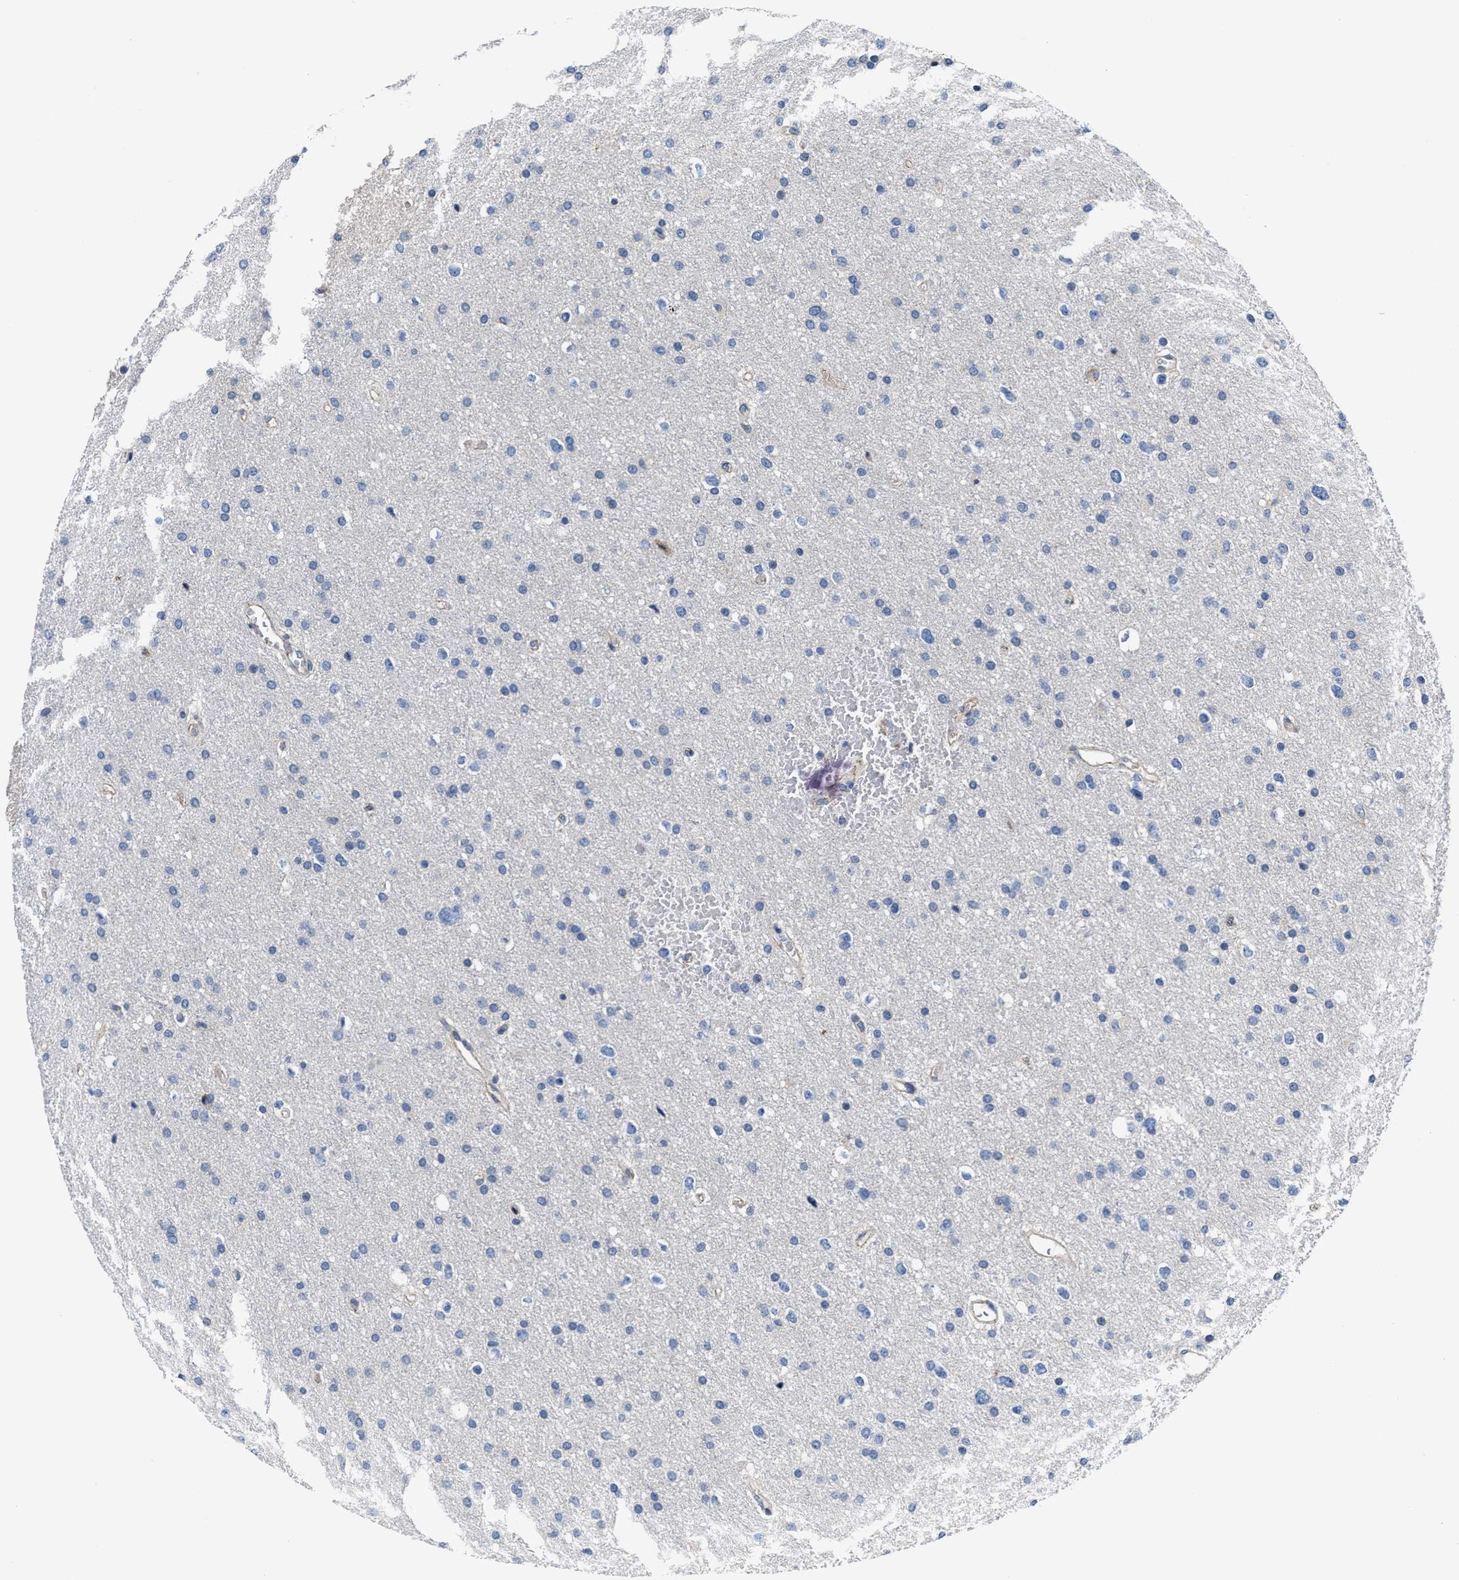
{"staining": {"intensity": "negative", "quantity": "none", "location": "none"}, "tissue": "glioma", "cell_type": "Tumor cells", "image_type": "cancer", "snomed": [{"axis": "morphology", "description": "Glioma, malignant, Low grade"}, {"axis": "topography", "description": "Brain"}], "caption": "High power microscopy micrograph of an immunohistochemistry micrograph of low-grade glioma (malignant), revealing no significant staining in tumor cells.", "gene": "GHITM", "patient": {"sex": "female", "age": 37}}